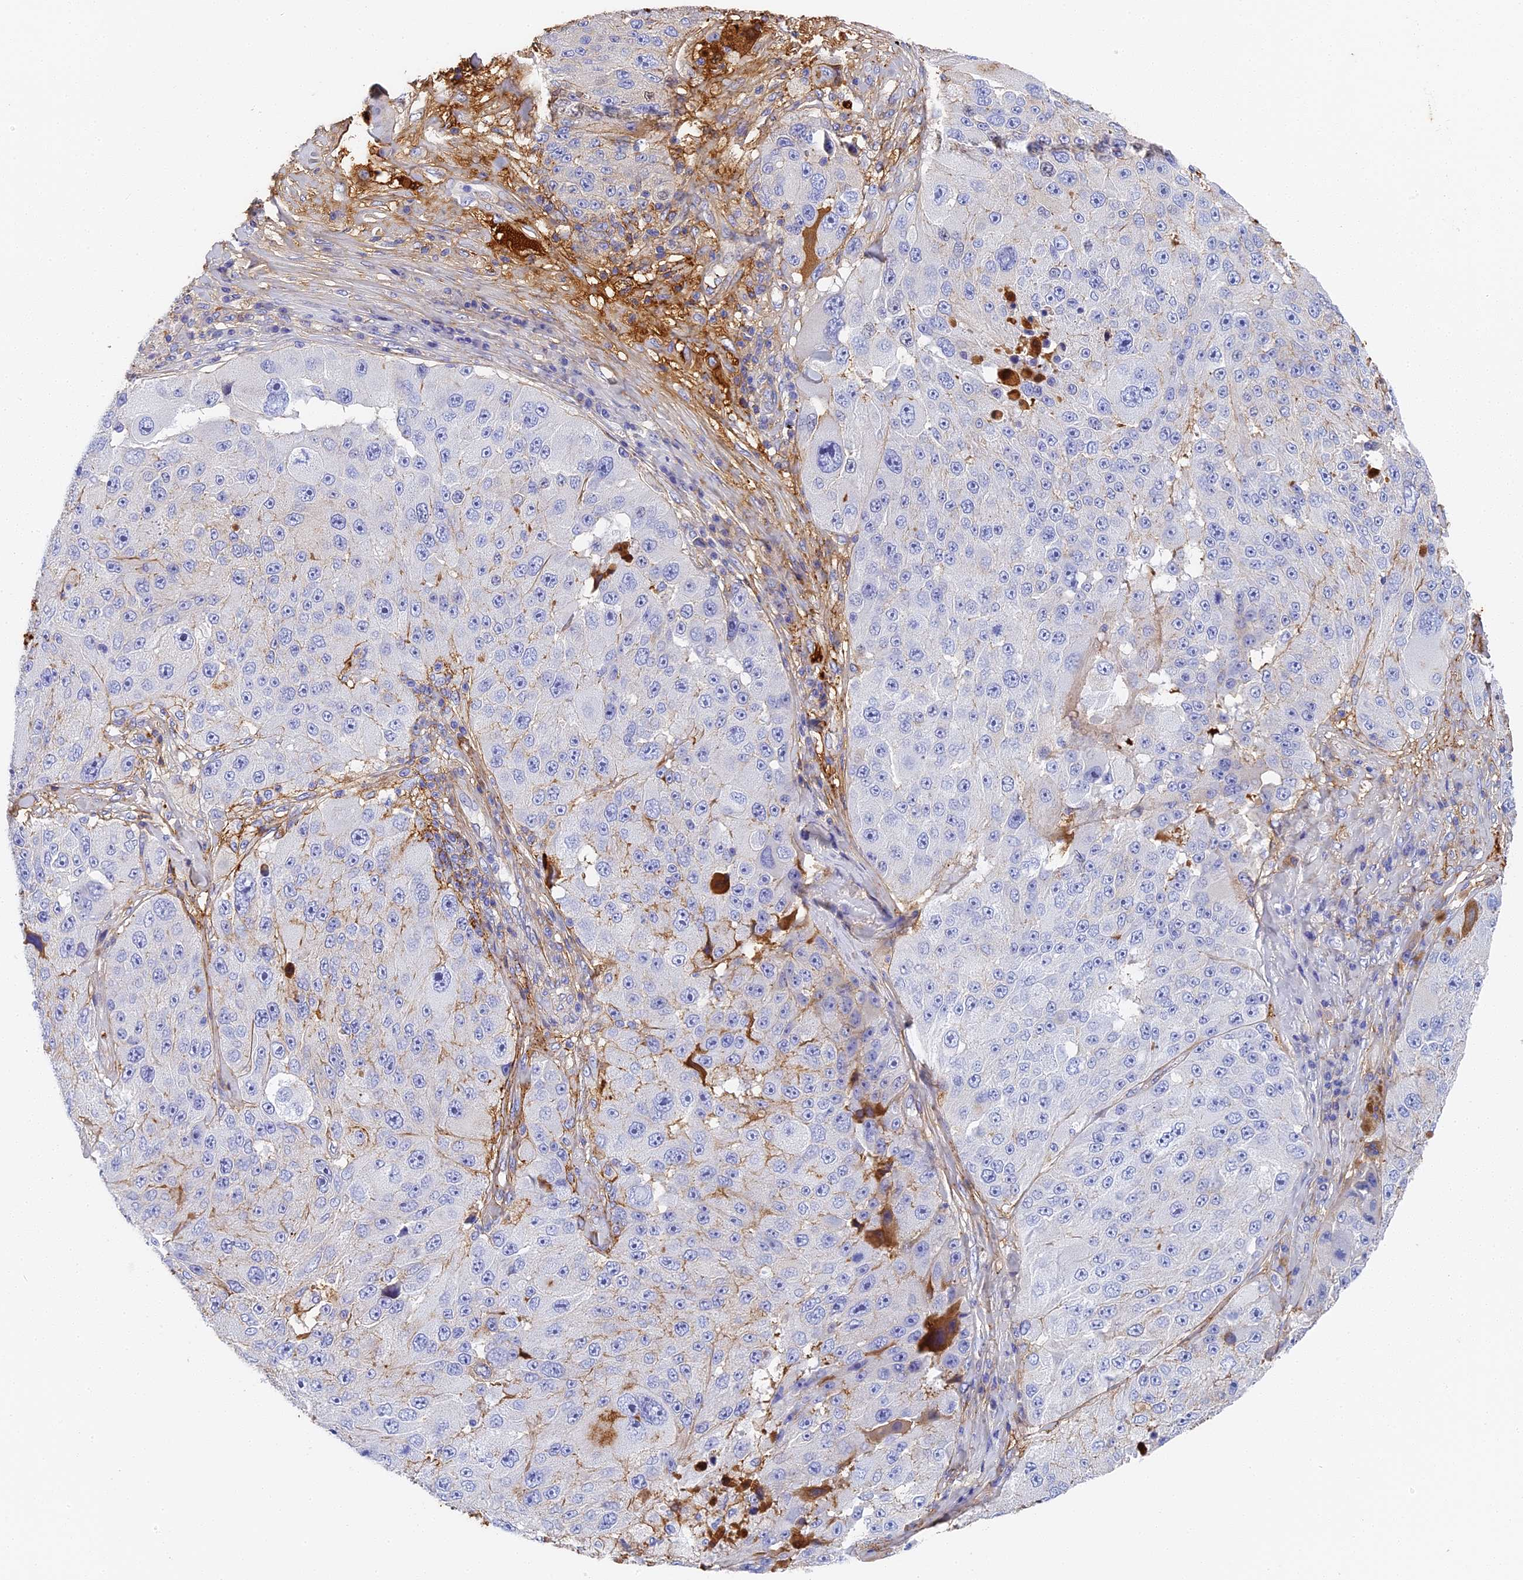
{"staining": {"intensity": "negative", "quantity": "none", "location": "none"}, "tissue": "melanoma", "cell_type": "Tumor cells", "image_type": "cancer", "snomed": [{"axis": "morphology", "description": "Malignant melanoma, Metastatic site"}, {"axis": "topography", "description": "Lymph node"}], "caption": "Tumor cells are negative for protein expression in human melanoma. (DAB immunohistochemistry (IHC) visualized using brightfield microscopy, high magnification).", "gene": "ITIH1", "patient": {"sex": "male", "age": 62}}